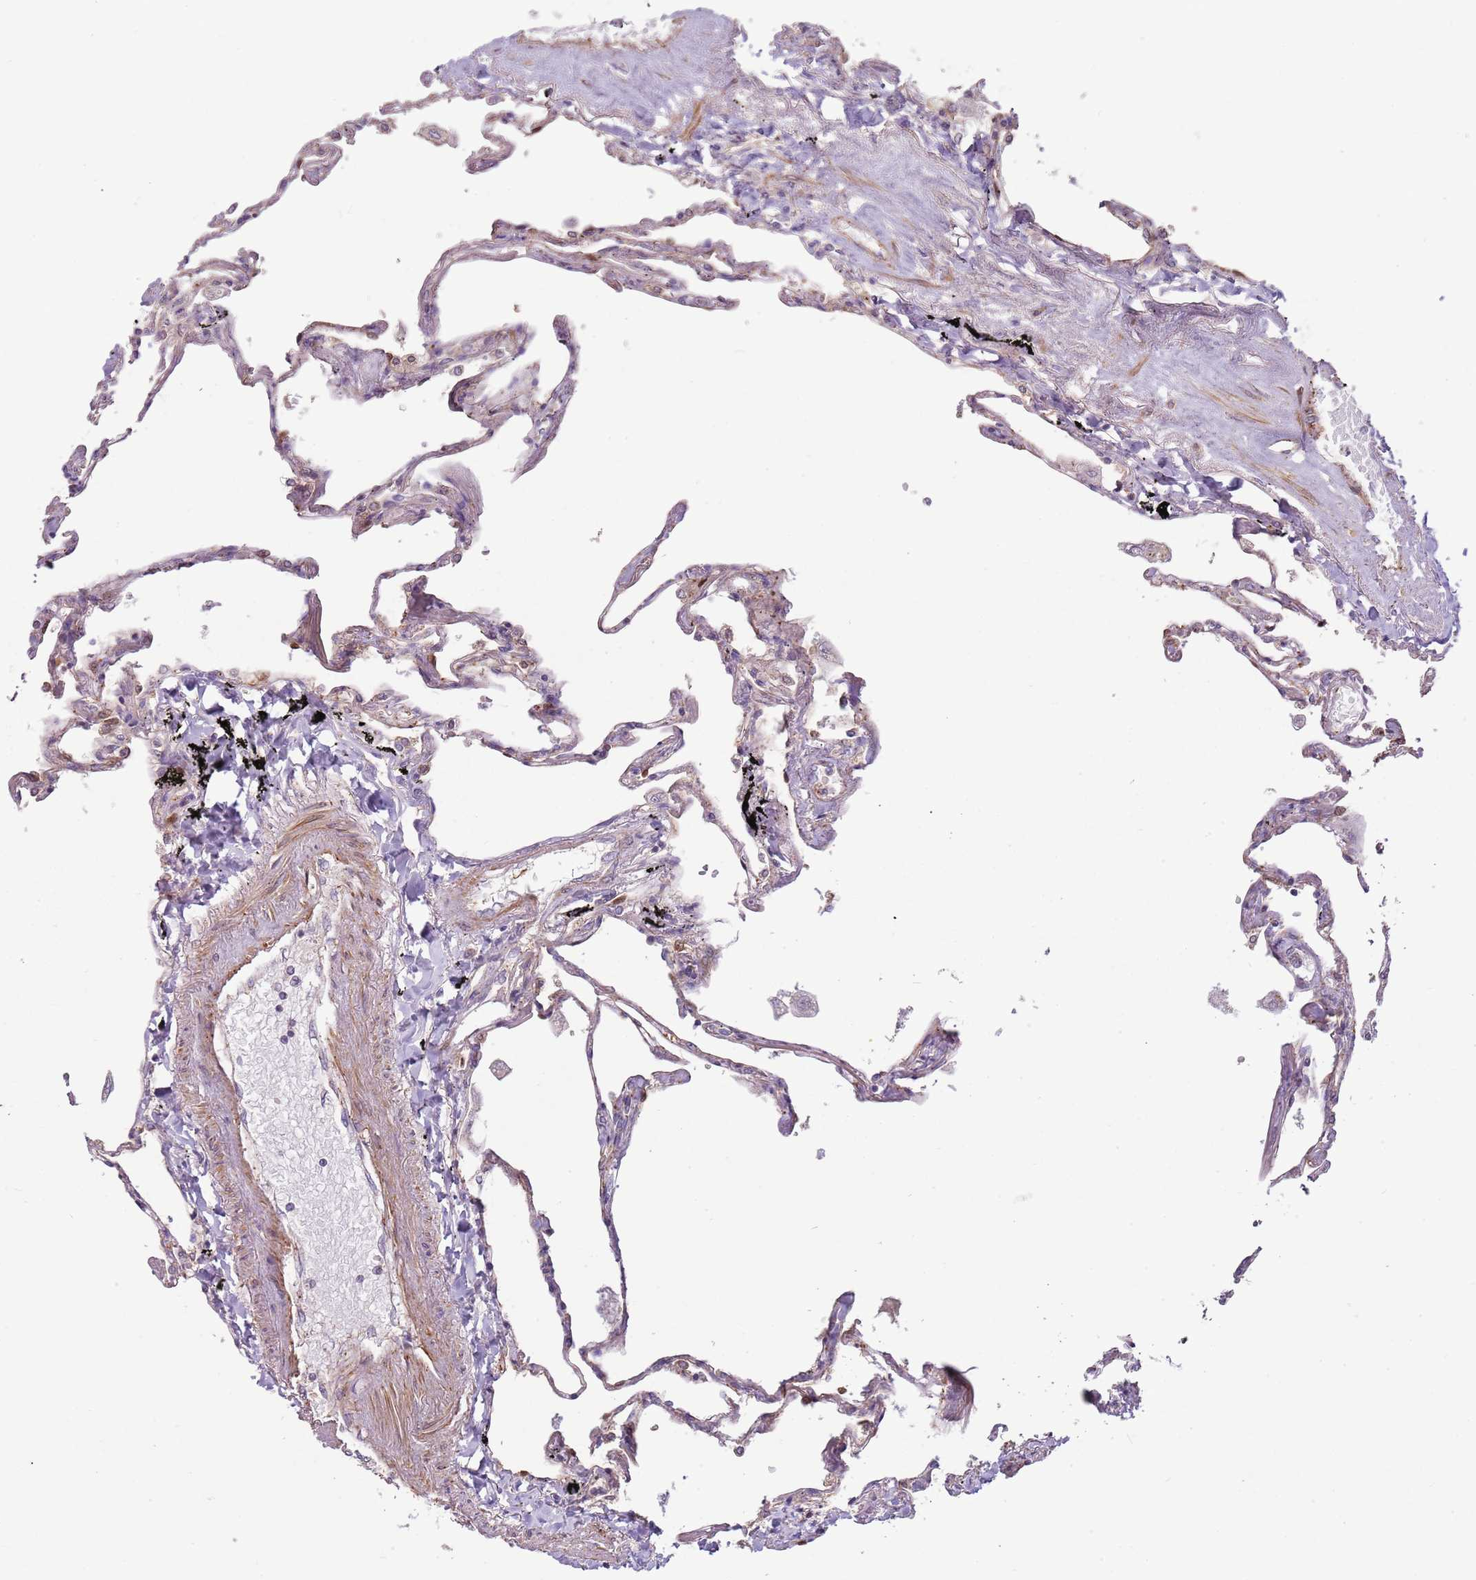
{"staining": {"intensity": "weak", "quantity": "25%-75%", "location": "cytoplasmic/membranous"}, "tissue": "lung", "cell_type": "Alveolar cells", "image_type": "normal", "snomed": [{"axis": "morphology", "description": "Normal tissue, NOS"}, {"axis": "topography", "description": "Lung"}], "caption": "Protein staining by immunohistochemistry exhibits weak cytoplasmic/membranous staining in approximately 25%-75% of alveolar cells in normal lung. (Brightfield microscopy of DAB IHC at high magnification).", "gene": "DTD2", "patient": {"sex": "female", "age": 67}}